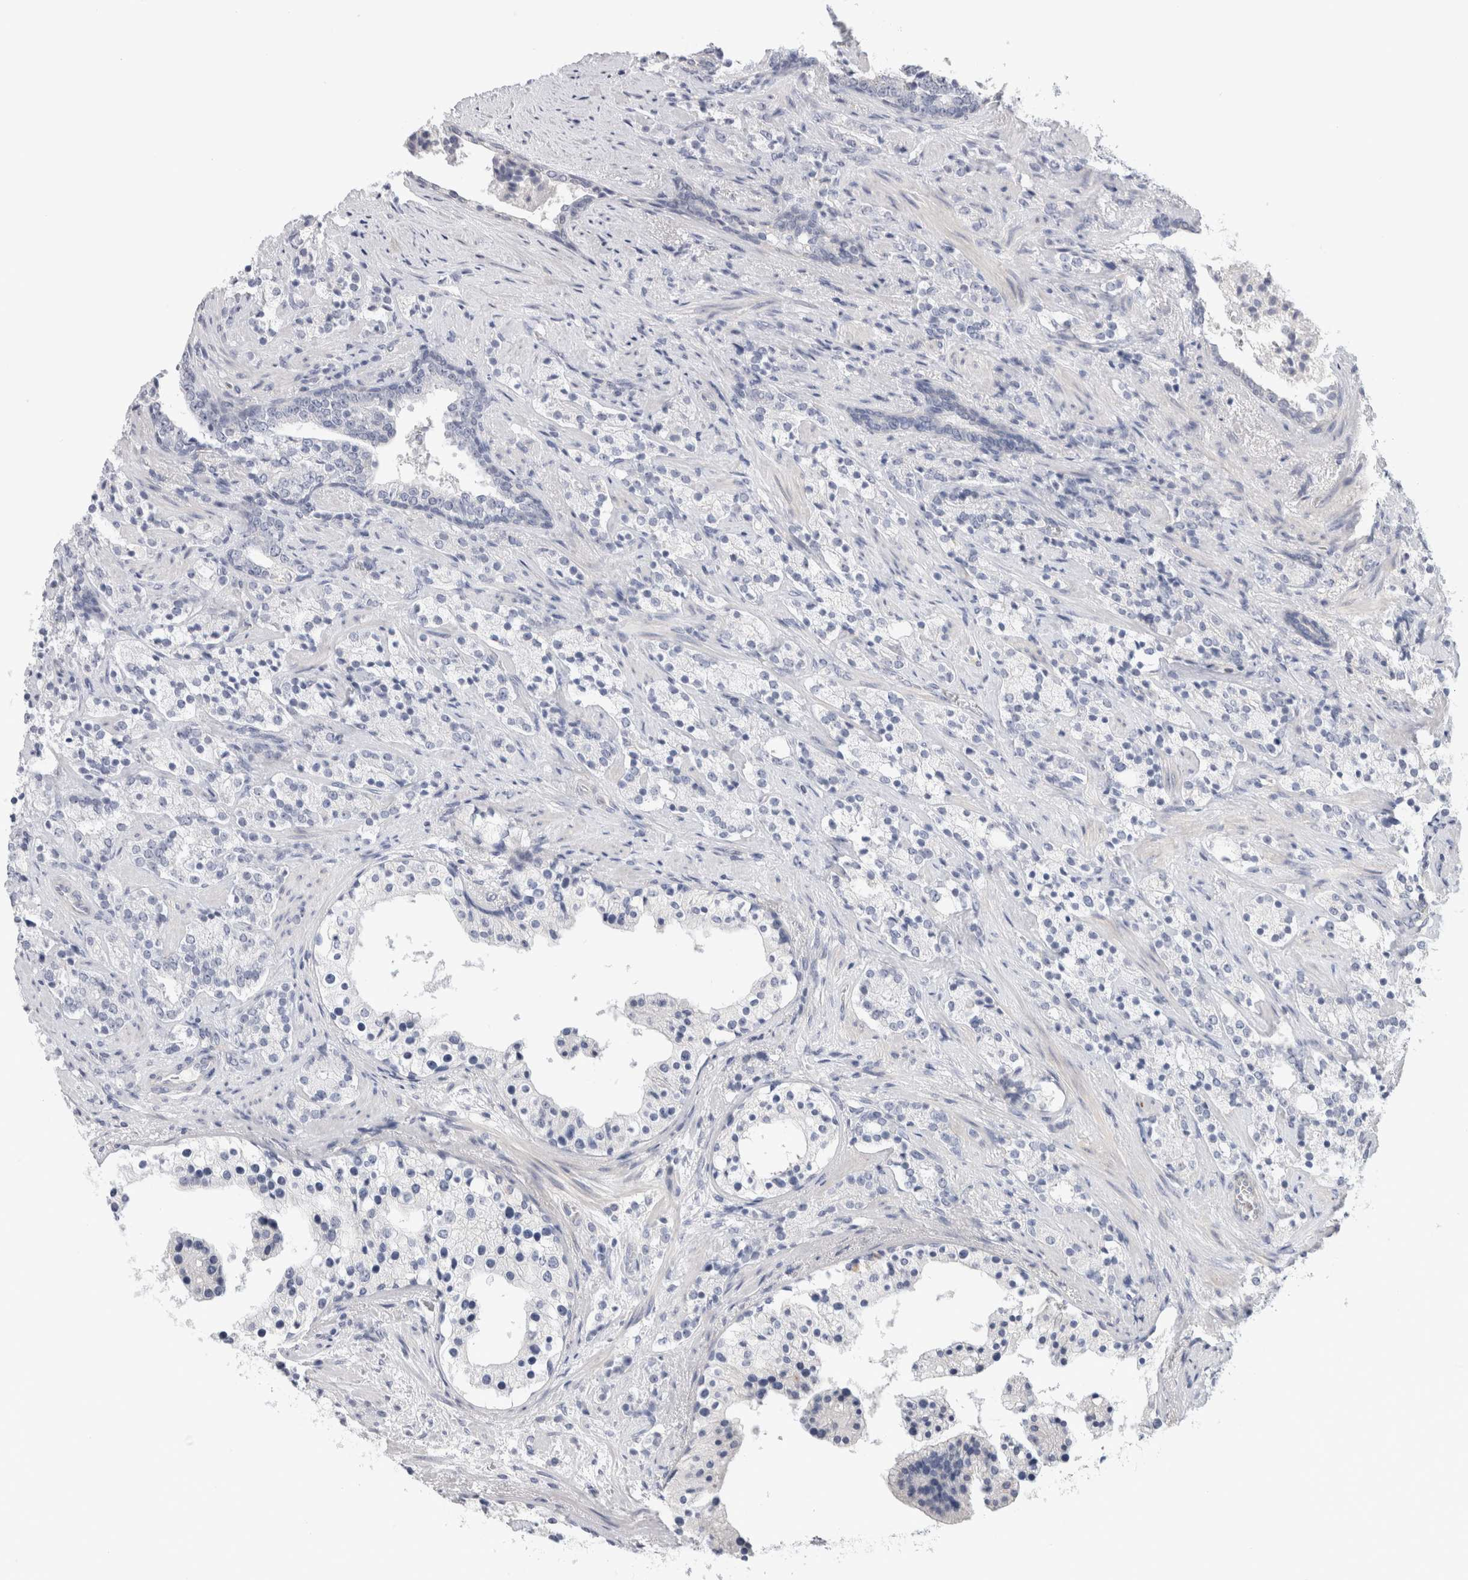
{"staining": {"intensity": "negative", "quantity": "none", "location": "none"}, "tissue": "prostate cancer", "cell_type": "Tumor cells", "image_type": "cancer", "snomed": [{"axis": "morphology", "description": "Adenocarcinoma, High grade"}, {"axis": "topography", "description": "Prostate"}], "caption": "The histopathology image shows no staining of tumor cells in prostate high-grade adenocarcinoma.", "gene": "AFP", "patient": {"sex": "male", "age": 71}}